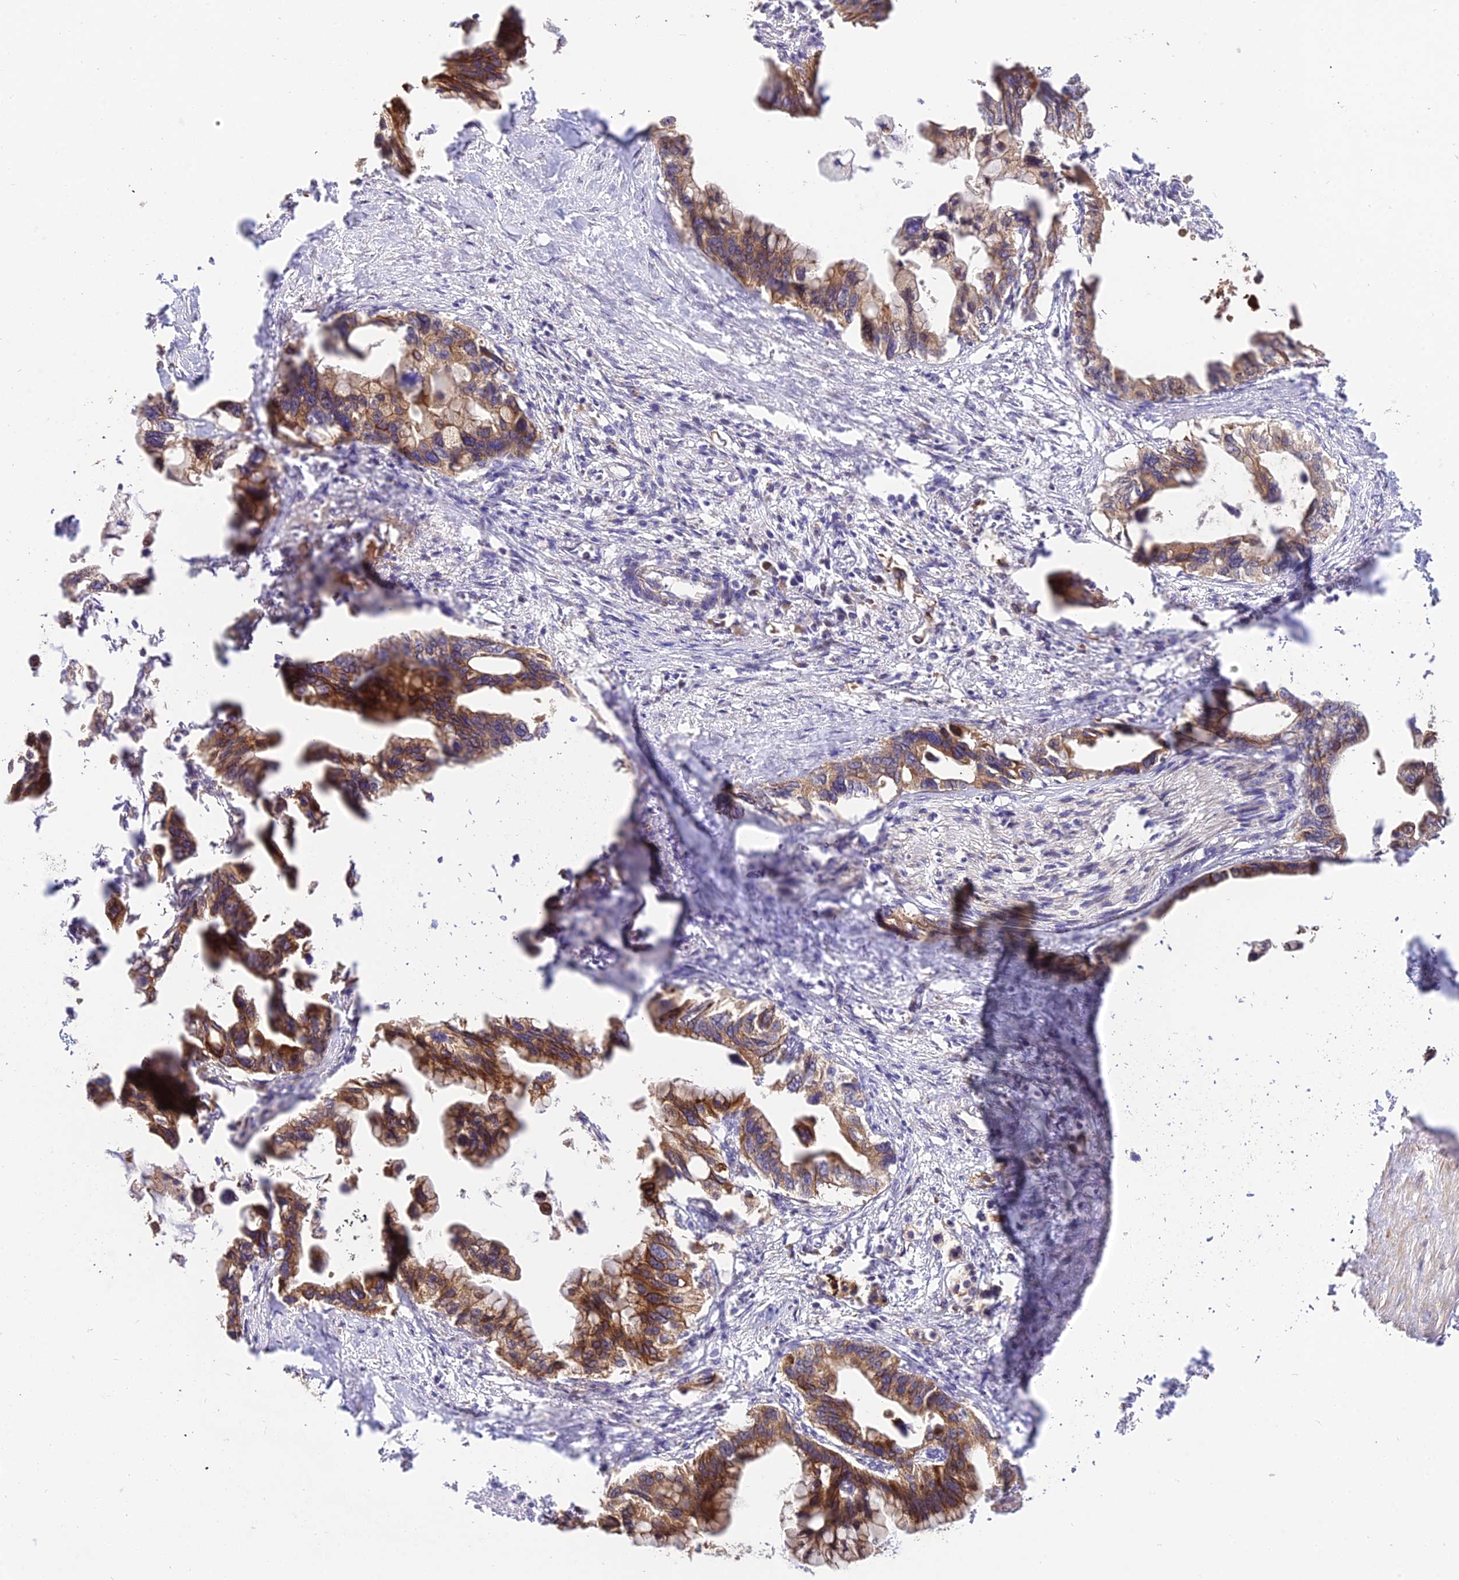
{"staining": {"intensity": "strong", "quantity": ">75%", "location": "cytoplasmic/membranous"}, "tissue": "pancreatic cancer", "cell_type": "Tumor cells", "image_type": "cancer", "snomed": [{"axis": "morphology", "description": "Adenocarcinoma, NOS"}, {"axis": "topography", "description": "Pancreas"}], "caption": "Pancreatic adenocarcinoma was stained to show a protein in brown. There is high levels of strong cytoplasmic/membranous expression in approximately >75% of tumor cells.", "gene": "ROCK1", "patient": {"sex": "female", "age": 83}}